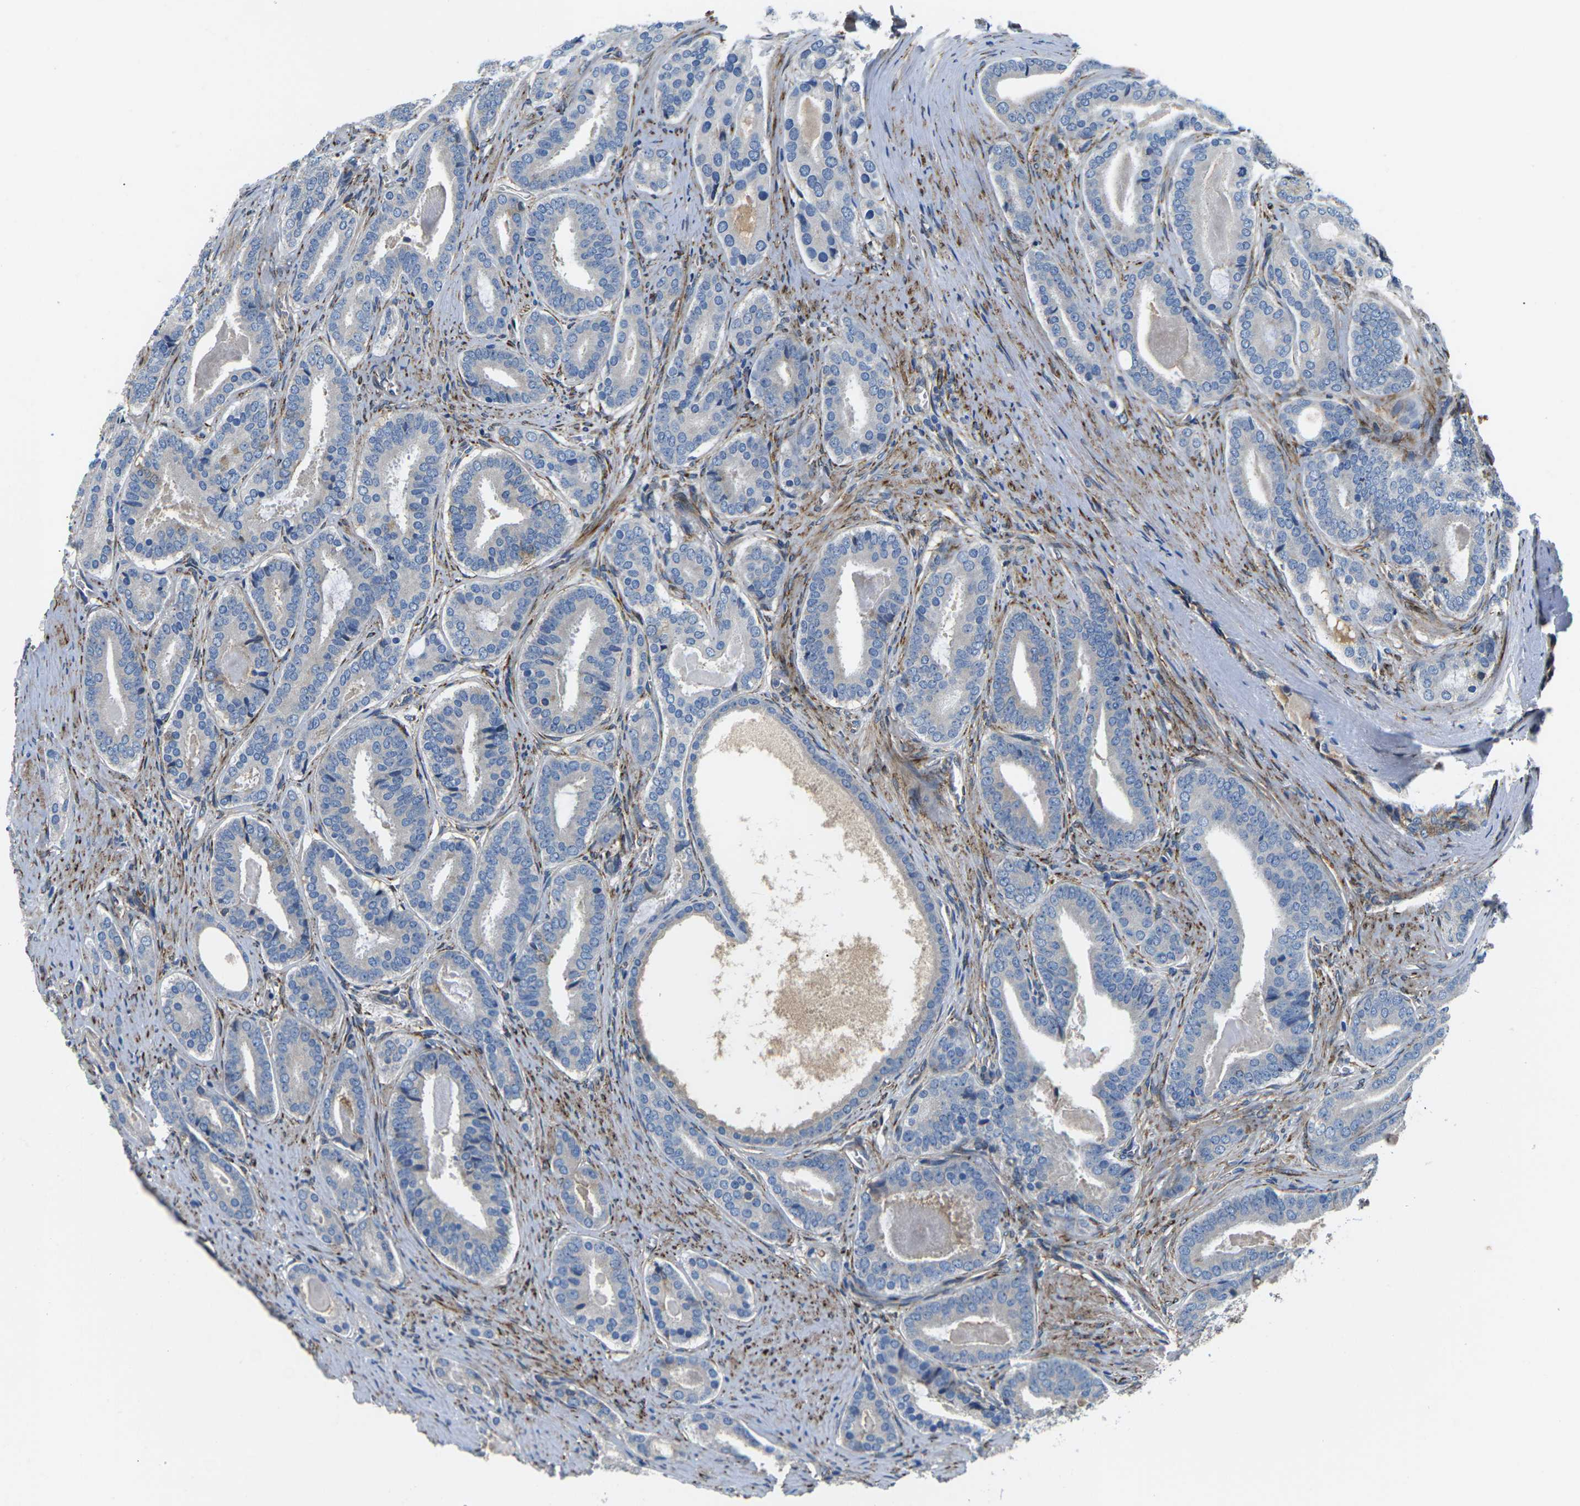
{"staining": {"intensity": "negative", "quantity": "none", "location": "none"}, "tissue": "prostate cancer", "cell_type": "Tumor cells", "image_type": "cancer", "snomed": [{"axis": "morphology", "description": "Adenocarcinoma, High grade"}, {"axis": "topography", "description": "Prostate"}], "caption": "IHC micrograph of neoplastic tissue: high-grade adenocarcinoma (prostate) stained with DAB (3,3'-diaminobenzidine) exhibits no significant protein positivity in tumor cells.", "gene": "PDZD8", "patient": {"sex": "male", "age": 60}}